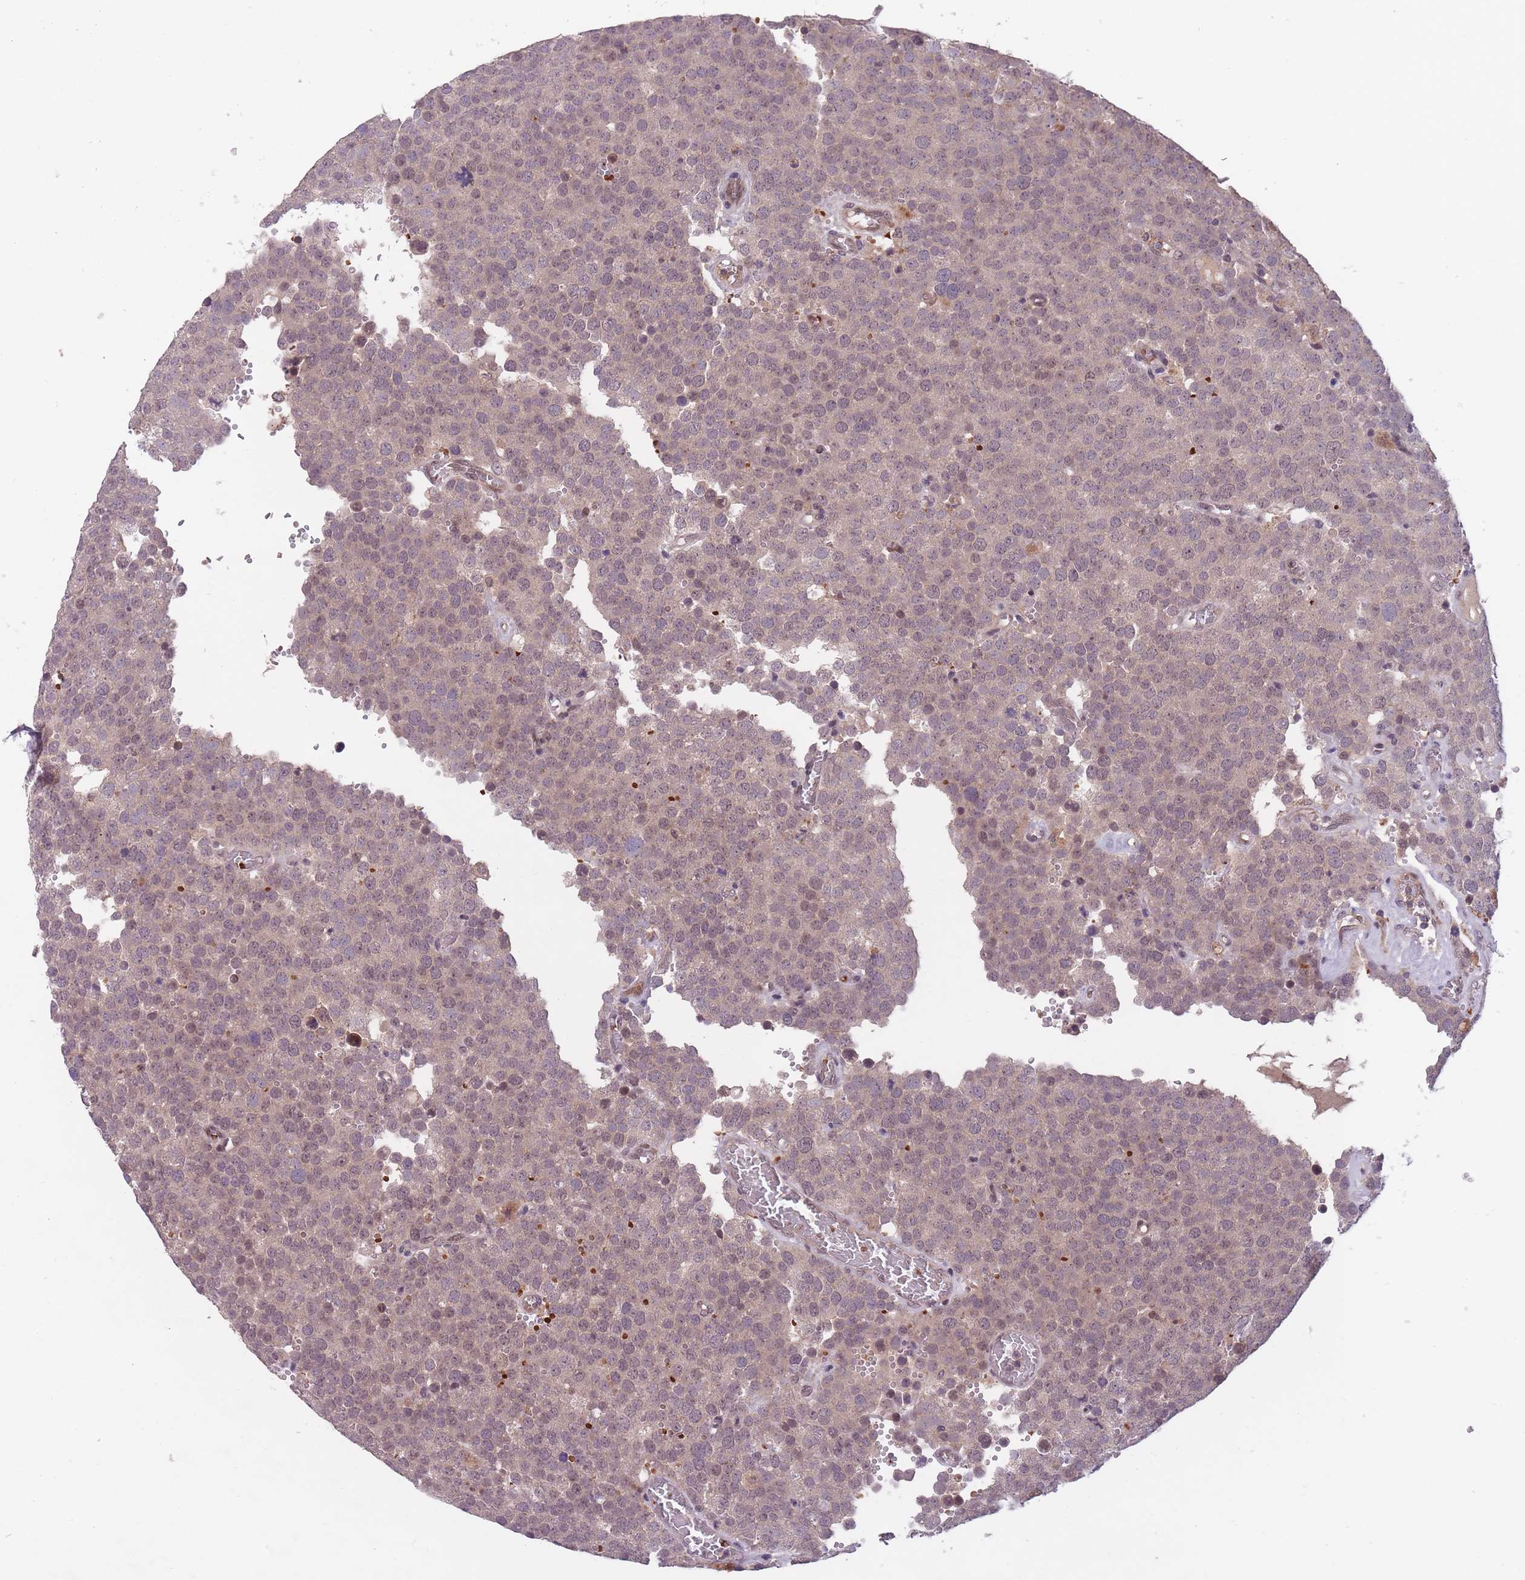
{"staining": {"intensity": "weak", "quantity": "25%-75%", "location": "nuclear"}, "tissue": "testis cancer", "cell_type": "Tumor cells", "image_type": "cancer", "snomed": [{"axis": "morphology", "description": "Normal tissue, NOS"}, {"axis": "morphology", "description": "Seminoma, NOS"}, {"axis": "topography", "description": "Testis"}], "caption": "Testis cancer stained with DAB immunohistochemistry exhibits low levels of weak nuclear staining in approximately 25%-75% of tumor cells. The staining is performed using DAB (3,3'-diaminobenzidine) brown chromogen to label protein expression. The nuclei are counter-stained blue using hematoxylin.", "gene": "SECTM1", "patient": {"sex": "male", "age": 71}}